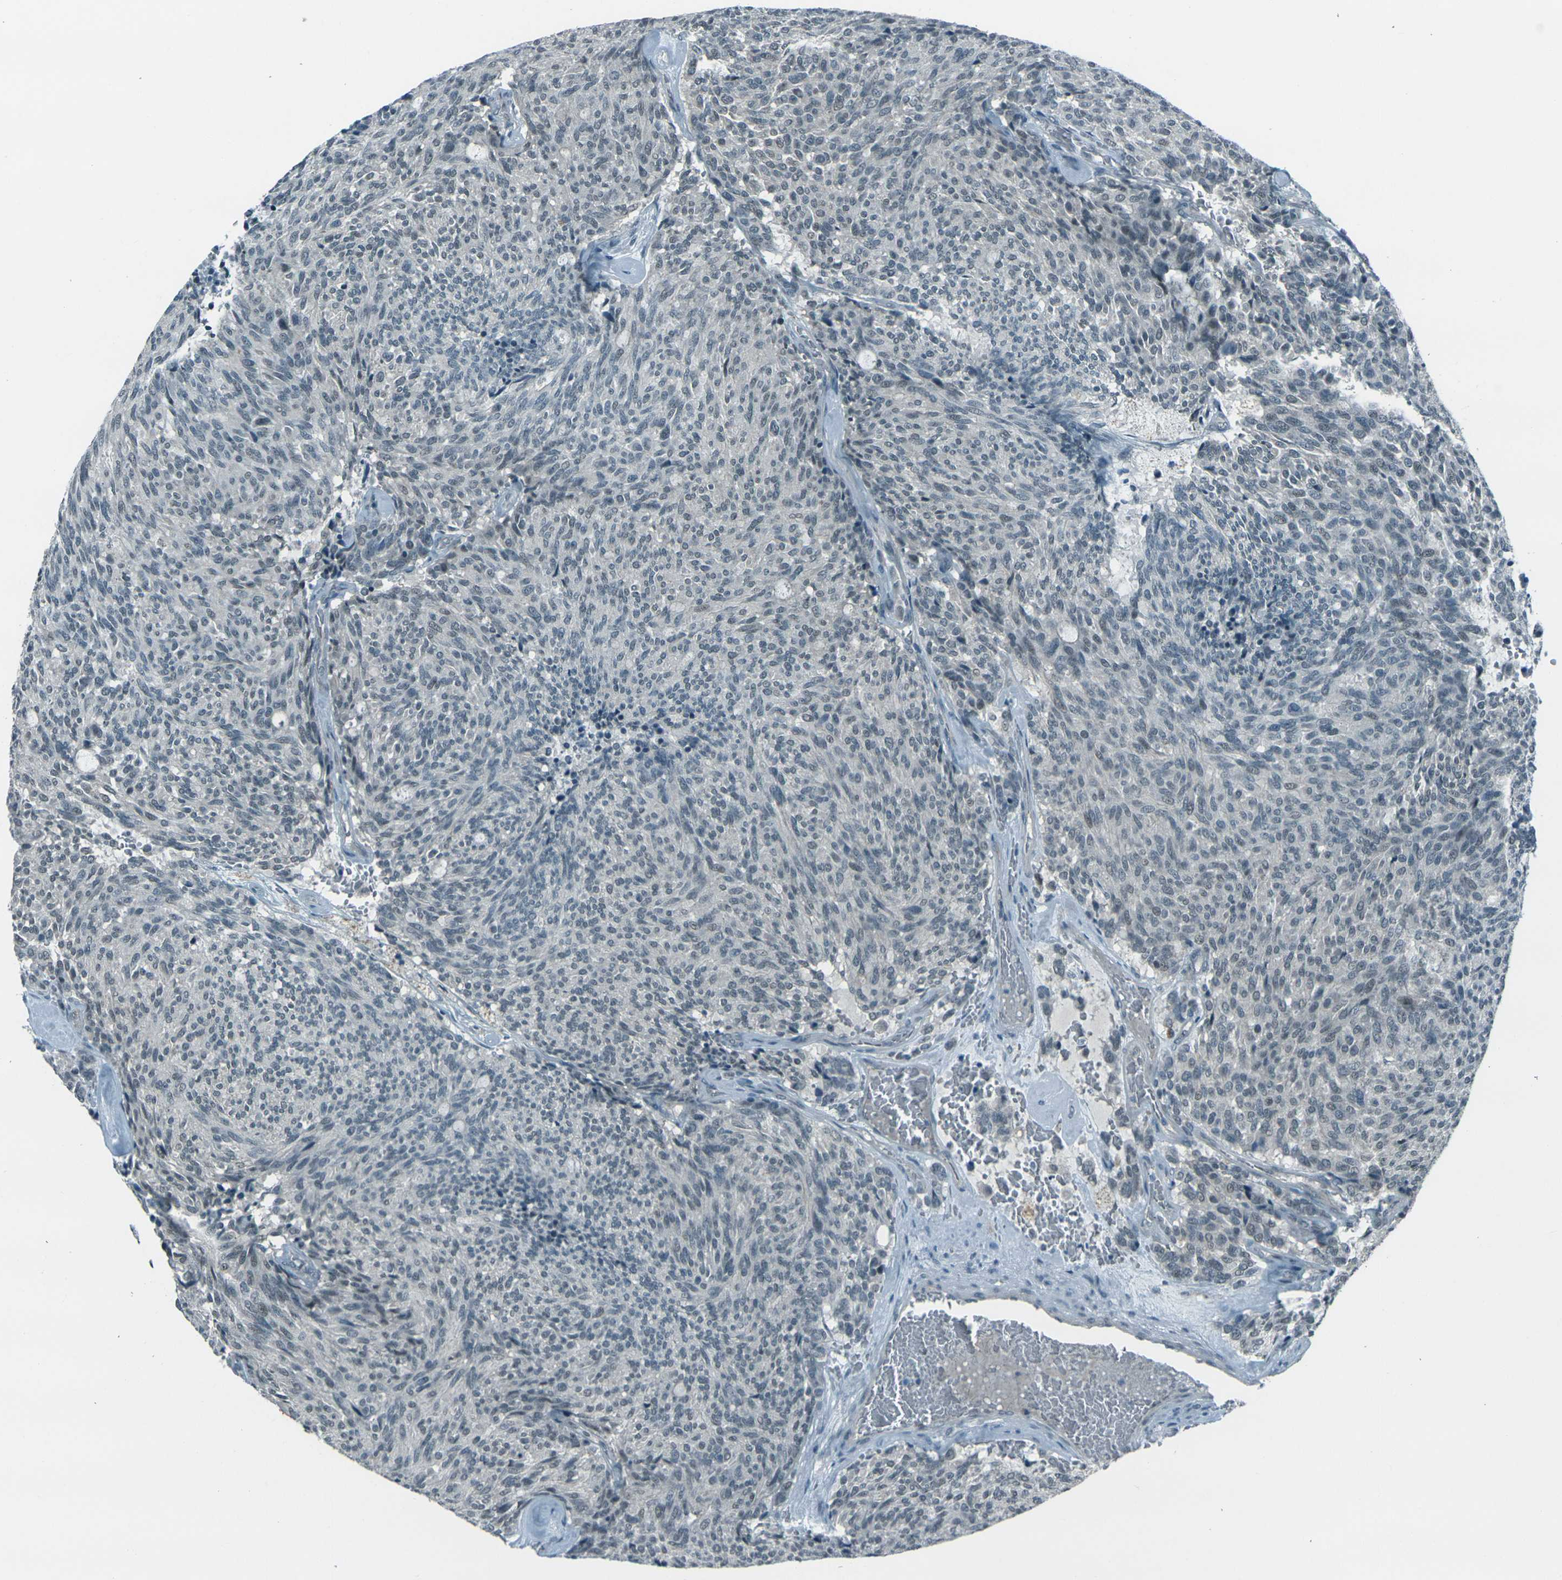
{"staining": {"intensity": "negative", "quantity": "none", "location": "none"}, "tissue": "carcinoid", "cell_type": "Tumor cells", "image_type": "cancer", "snomed": [{"axis": "morphology", "description": "Carcinoid, malignant, NOS"}, {"axis": "topography", "description": "Pancreas"}], "caption": "Immunohistochemistry (IHC) of human malignant carcinoid exhibits no staining in tumor cells.", "gene": "GPR19", "patient": {"sex": "female", "age": 54}}